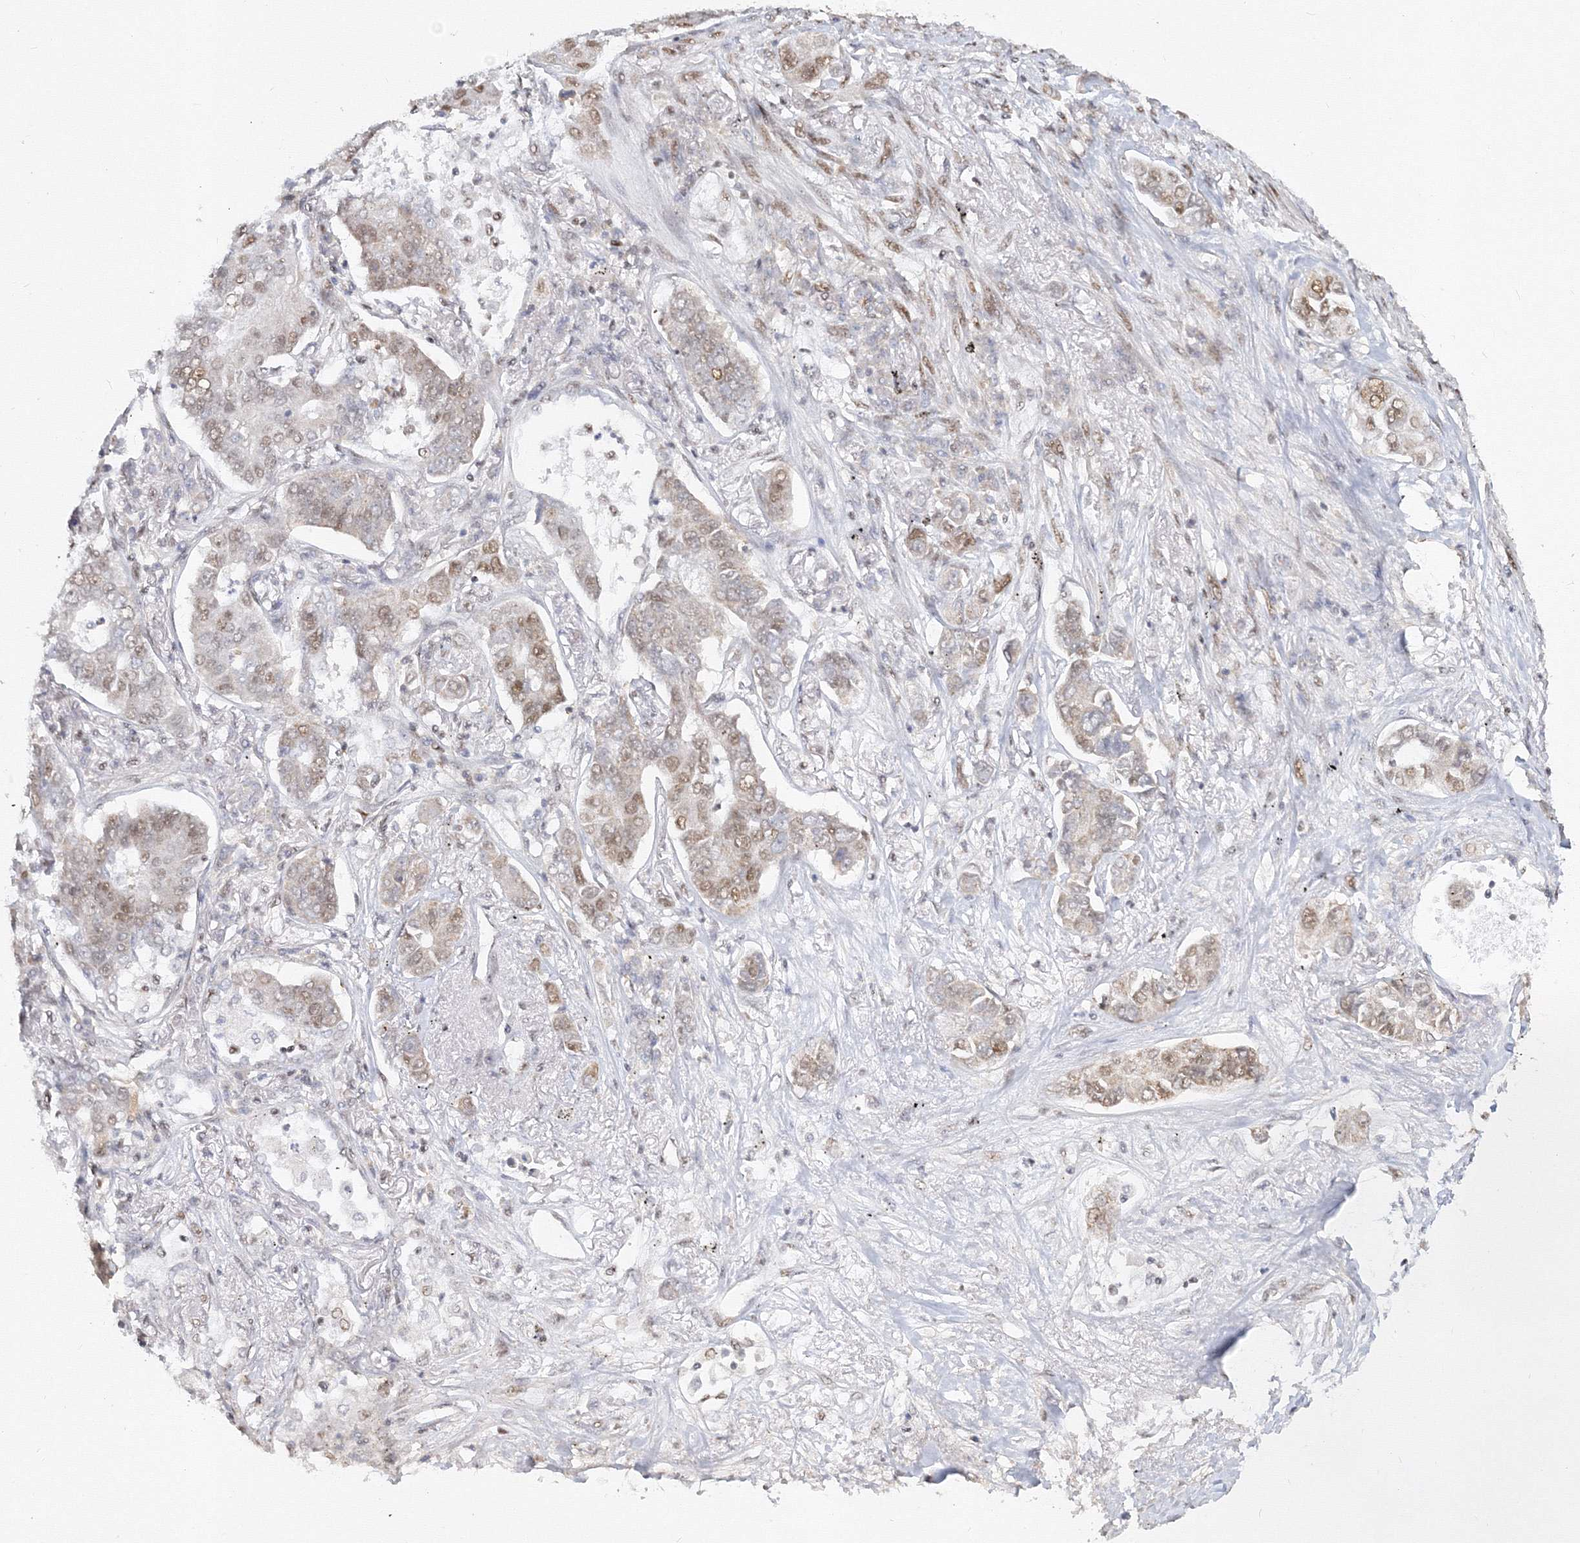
{"staining": {"intensity": "moderate", "quantity": "25%-75%", "location": "nuclear"}, "tissue": "lung cancer", "cell_type": "Tumor cells", "image_type": "cancer", "snomed": [{"axis": "morphology", "description": "Adenocarcinoma, NOS"}, {"axis": "topography", "description": "Lung"}], "caption": "IHC micrograph of neoplastic tissue: lung adenocarcinoma stained using immunohistochemistry (IHC) demonstrates medium levels of moderate protein expression localized specifically in the nuclear of tumor cells, appearing as a nuclear brown color.", "gene": "PPP4R2", "patient": {"sex": "male", "age": 49}}